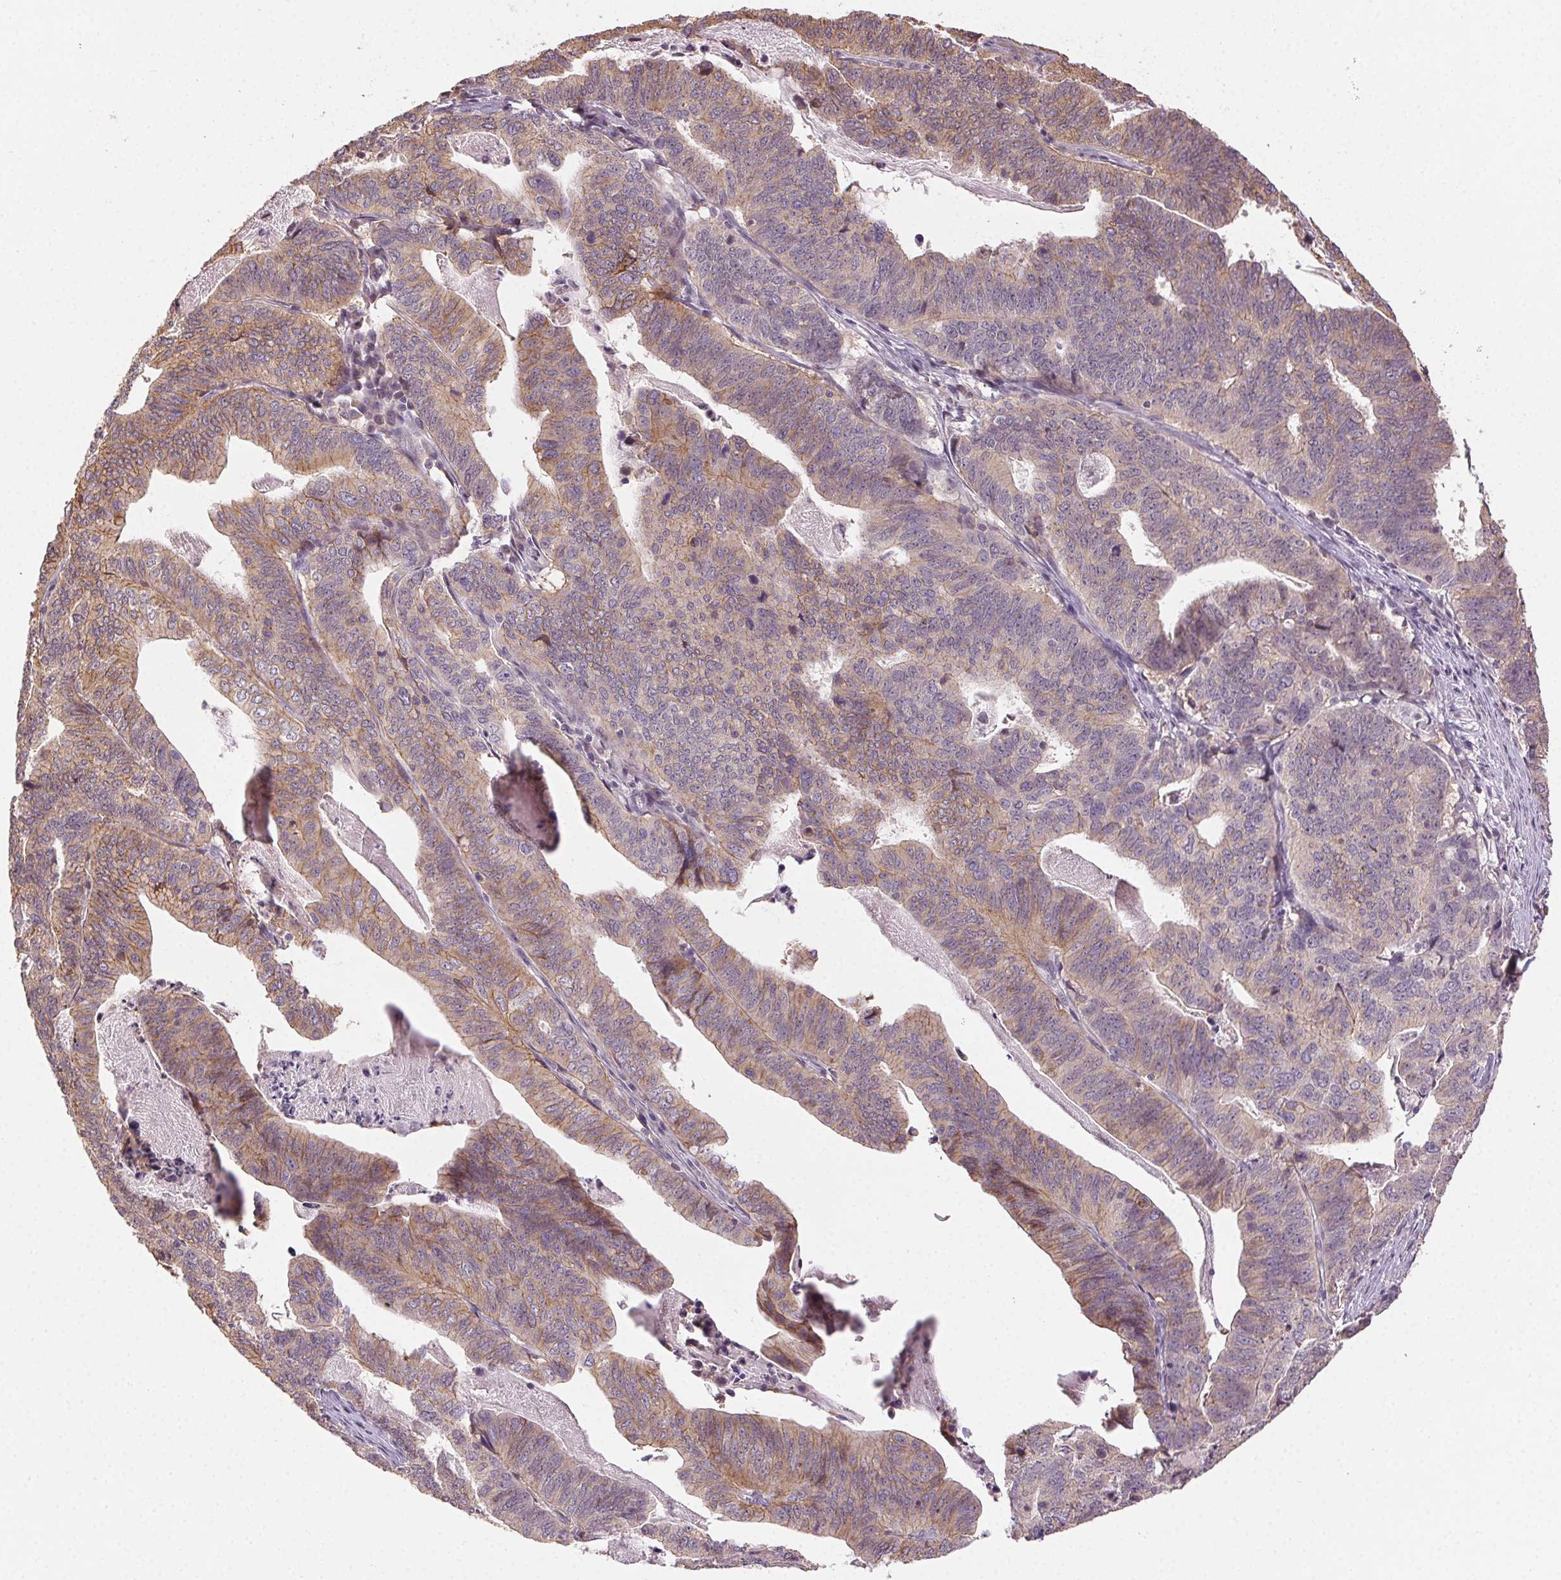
{"staining": {"intensity": "weak", "quantity": "25%-75%", "location": "cytoplasmic/membranous"}, "tissue": "stomach cancer", "cell_type": "Tumor cells", "image_type": "cancer", "snomed": [{"axis": "morphology", "description": "Adenocarcinoma, NOS"}, {"axis": "topography", "description": "Stomach, upper"}], "caption": "This image shows immunohistochemistry staining of human stomach adenocarcinoma, with low weak cytoplasmic/membranous expression in approximately 25%-75% of tumor cells.", "gene": "ATP1B3", "patient": {"sex": "female", "age": 67}}